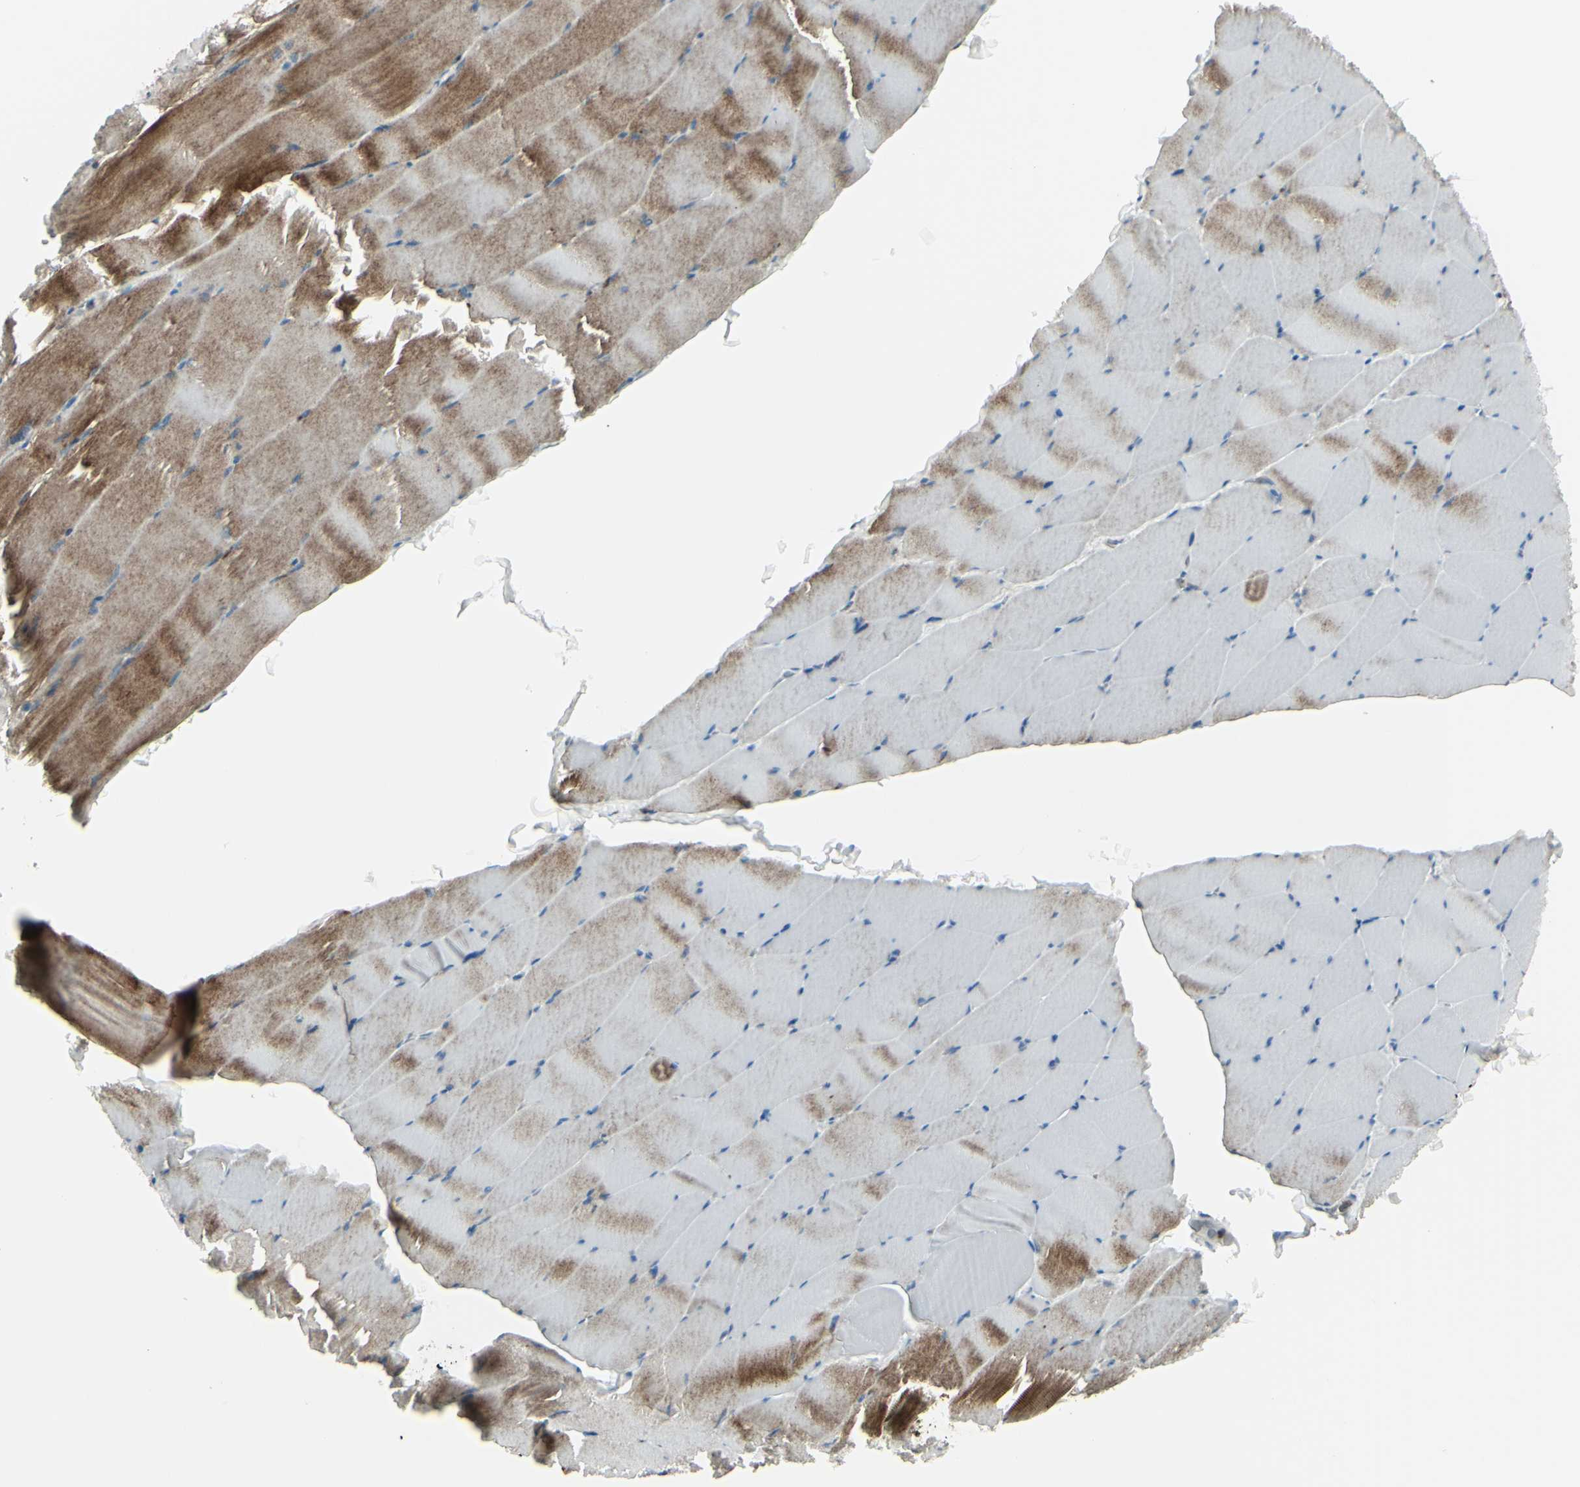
{"staining": {"intensity": "strong", "quantity": "25%-75%", "location": "cytoplasmic/membranous"}, "tissue": "skeletal muscle", "cell_type": "Myocytes", "image_type": "normal", "snomed": [{"axis": "morphology", "description": "Normal tissue, NOS"}, {"axis": "topography", "description": "Skeletal muscle"}], "caption": "Protein expression analysis of unremarkable skeletal muscle displays strong cytoplasmic/membranous staining in about 25%-75% of myocytes. (IHC, brightfield microscopy, high magnification).", "gene": "NAPA", "patient": {"sex": "male", "age": 62}}